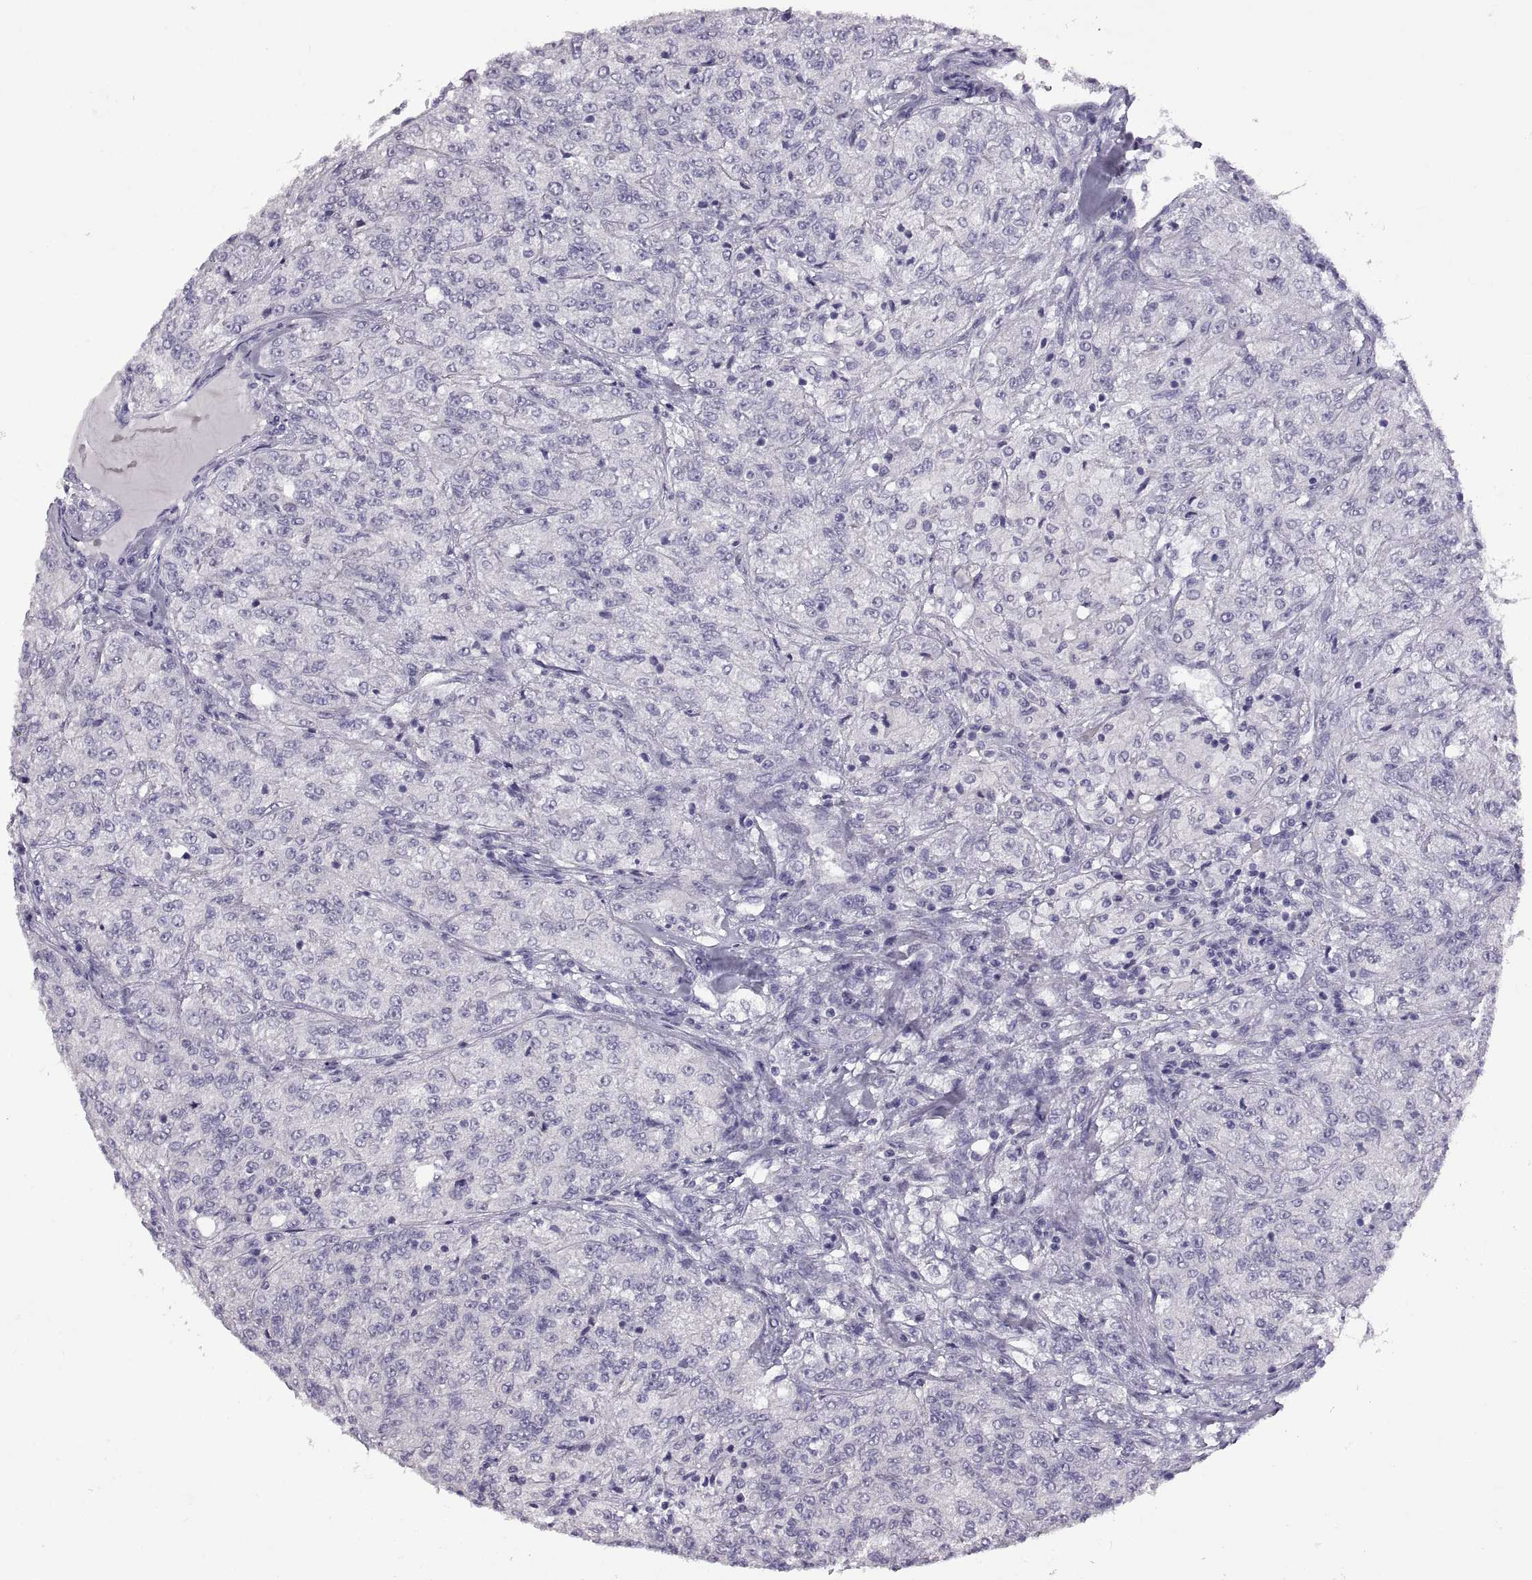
{"staining": {"intensity": "negative", "quantity": "none", "location": "none"}, "tissue": "renal cancer", "cell_type": "Tumor cells", "image_type": "cancer", "snomed": [{"axis": "morphology", "description": "Adenocarcinoma, NOS"}, {"axis": "topography", "description": "Kidney"}], "caption": "This is a photomicrograph of immunohistochemistry staining of renal adenocarcinoma, which shows no staining in tumor cells.", "gene": "RDM1", "patient": {"sex": "female", "age": 63}}